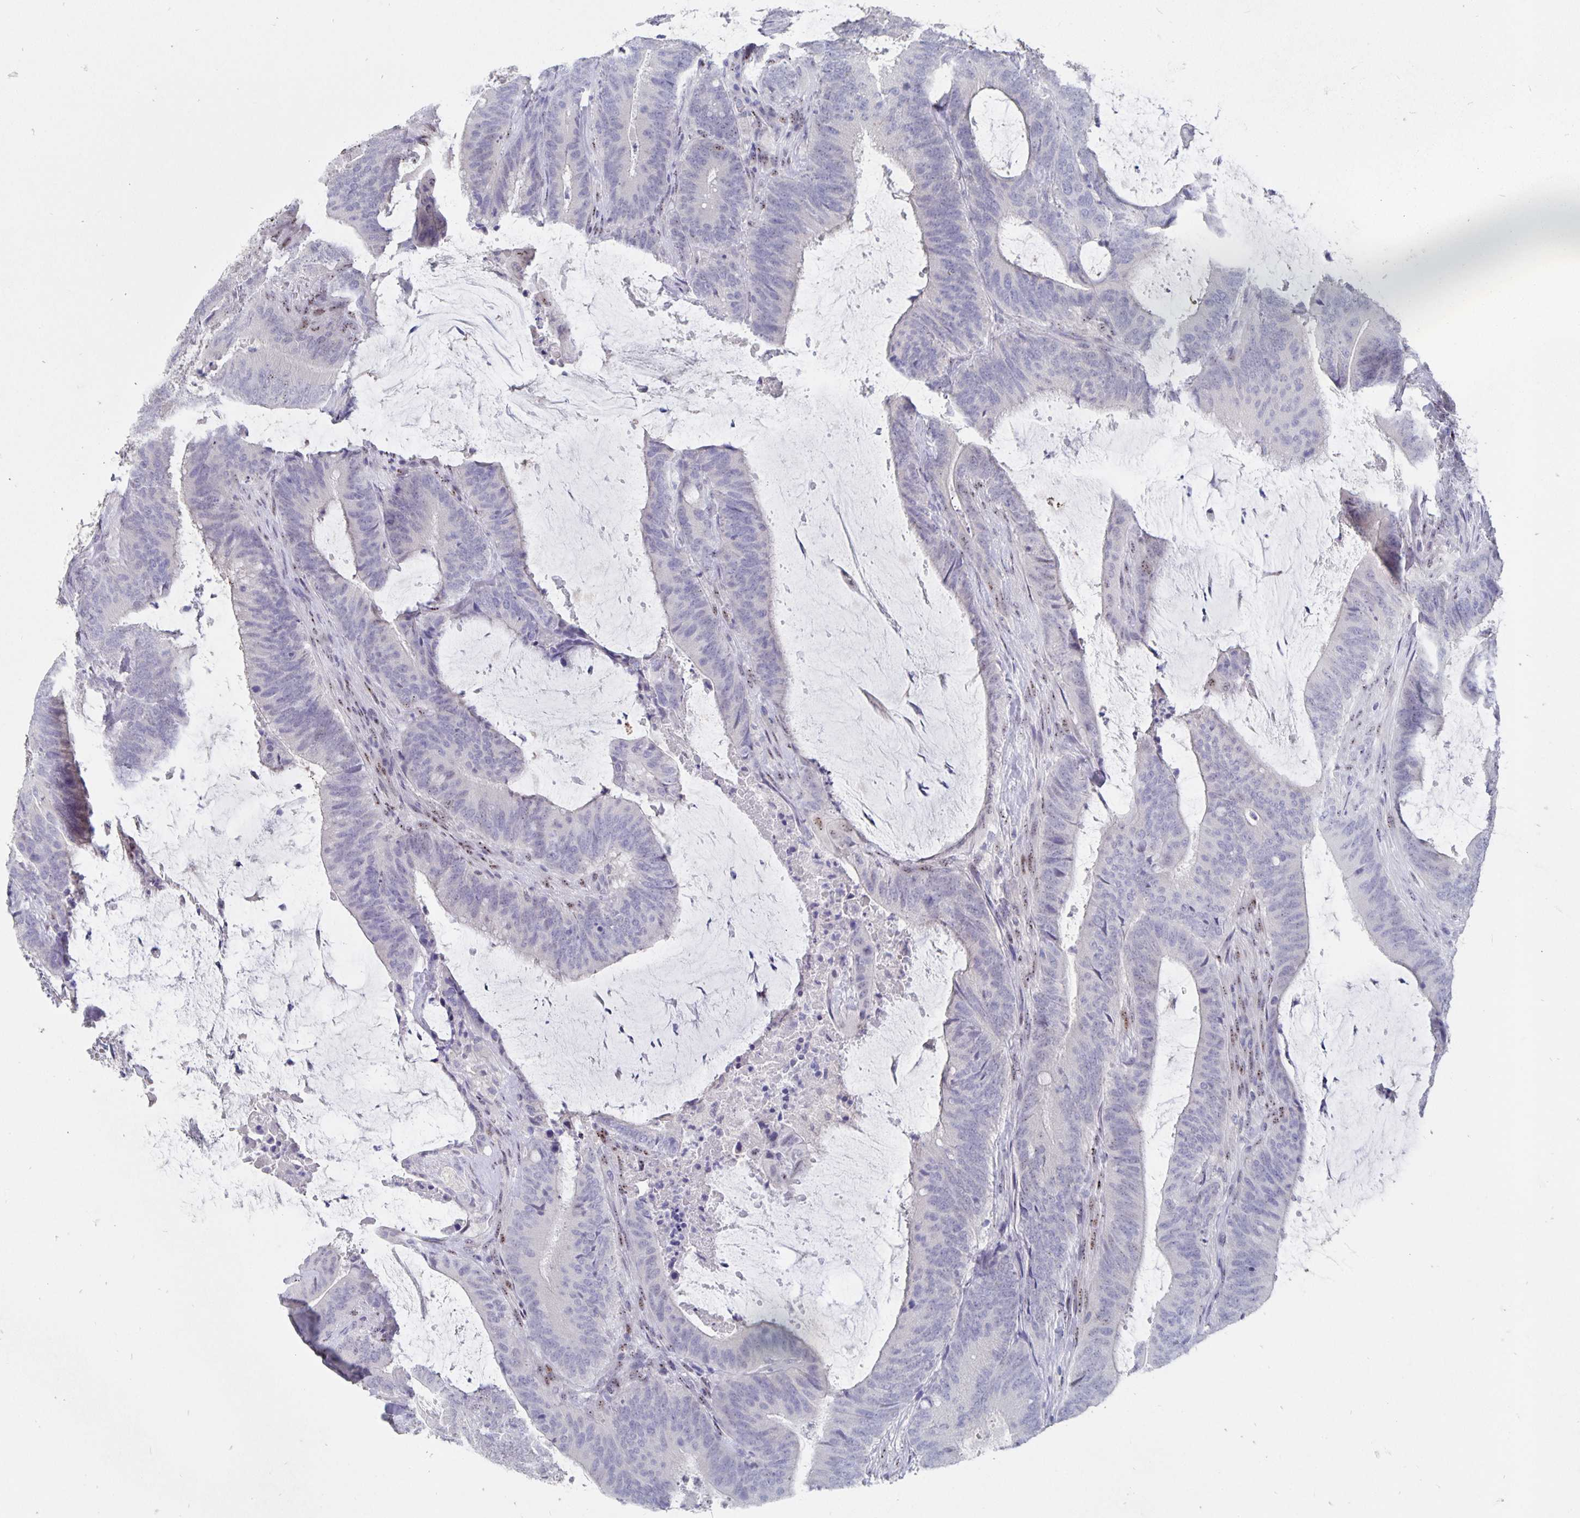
{"staining": {"intensity": "negative", "quantity": "none", "location": "none"}, "tissue": "colorectal cancer", "cell_type": "Tumor cells", "image_type": "cancer", "snomed": [{"axis": "morphology", "description": "Adenocarcinoma, NOS"}, {"axis": "topography", "description": "Colon"}], "caption": "High magnification brightfield microscopy of adenocarcinoma (colorectal) stained with DAB (3,3'-diaminobenzidine) (brown) and counterstained with hematoxylin (blue): tumor cells show no significant positivity.", "gene": "SMOC1", "patient": {"sex": "female", "age": 43}}